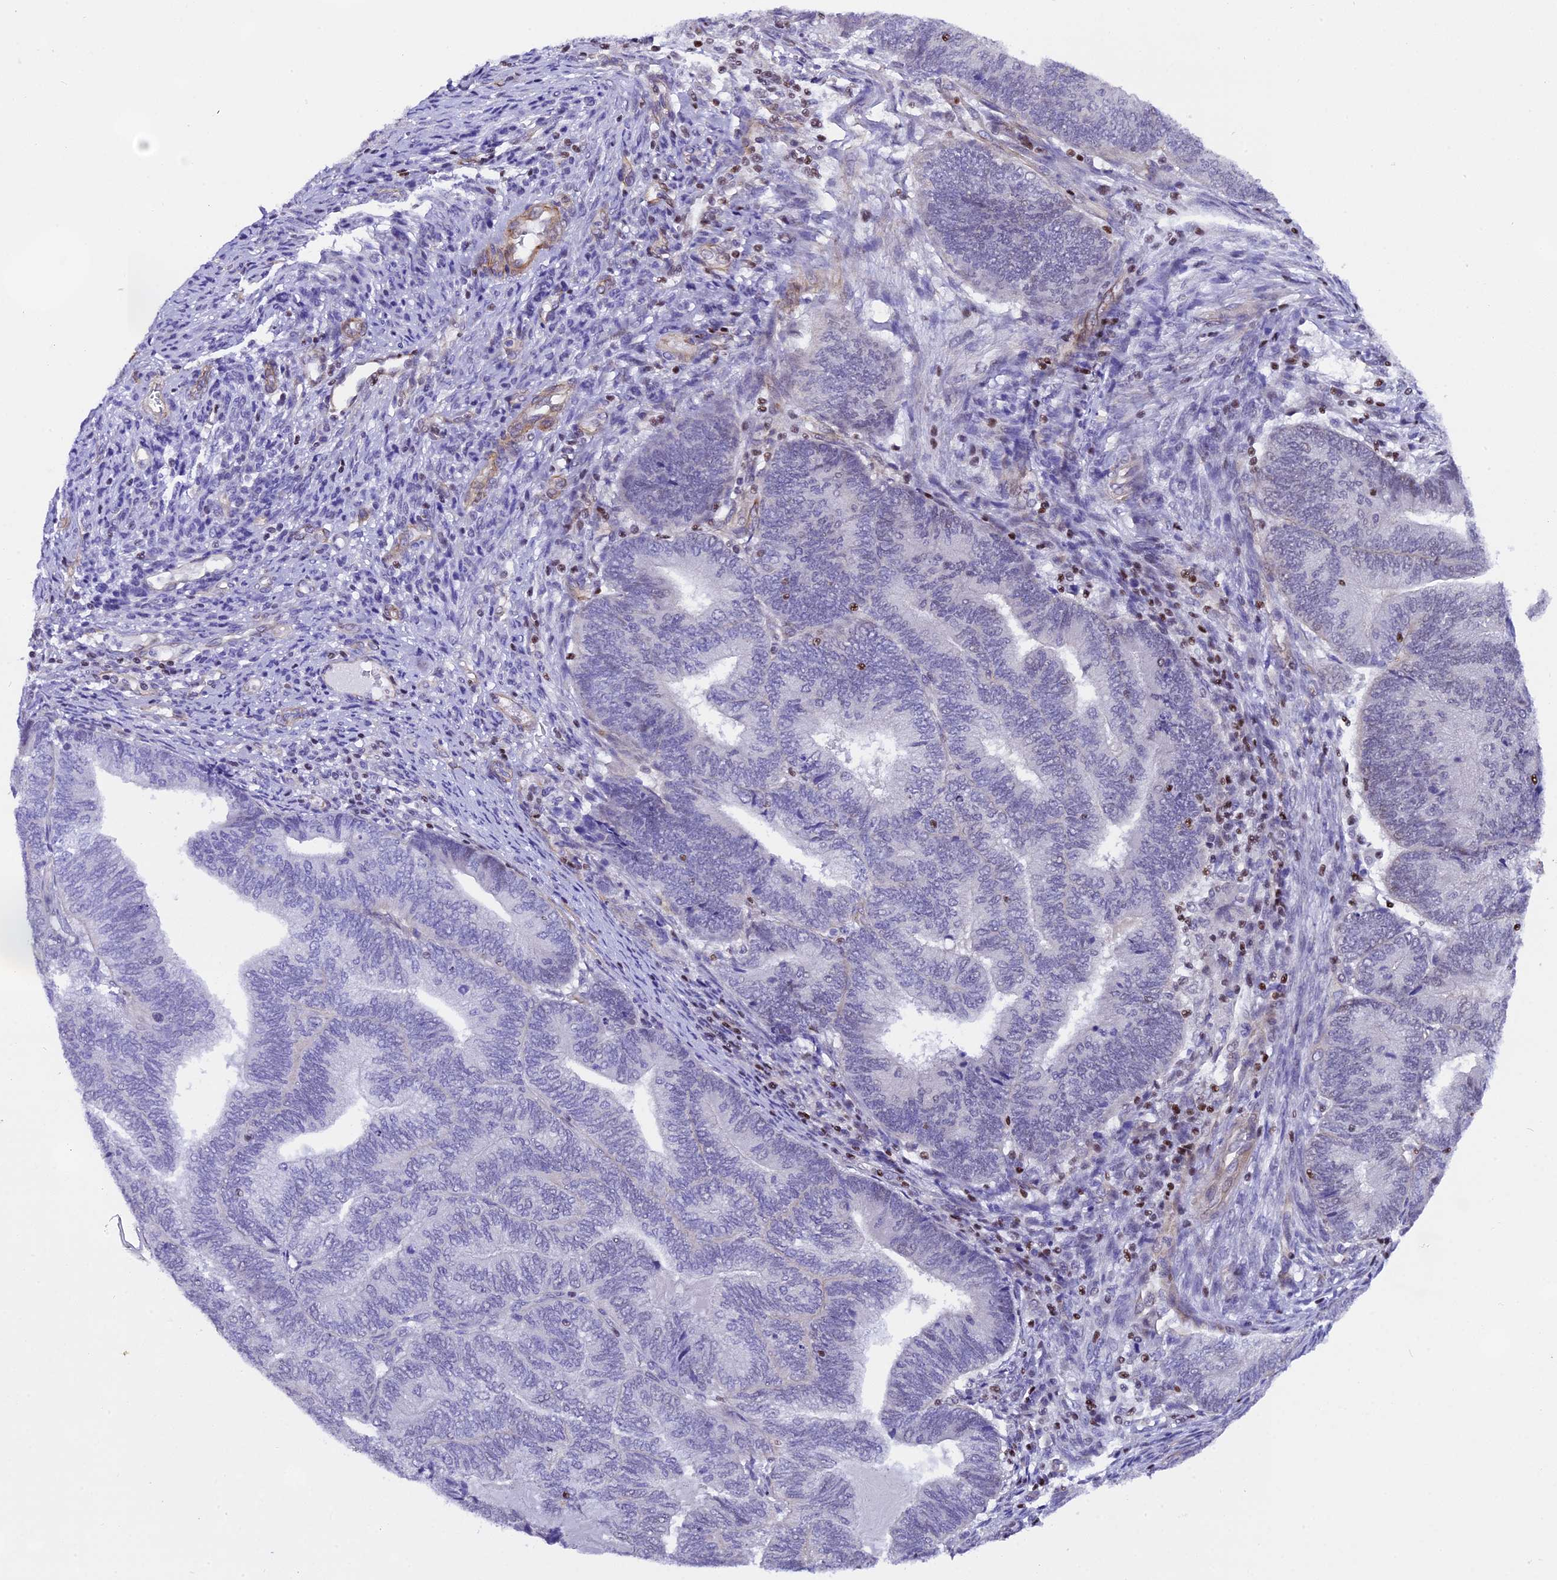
{"staining": {"intensity": "negative", "quantity": "none", "location": "none"}, "tissue": "endometrial cancer", "cell_type": "Tumor cells", "image_type": "cancer", "snomed": [{"axis": "morphology", "description": "Adenocarcinoma, NOS"}, {"axis": "topography", "description": "Uterus"}, {"axis": "topography", "description": "Endometrium"}], "caption": "There is no significant staining in tumor cells of endometrial adenocarcinoma.", "gene": "SP4", "patient": {"sex": "female", "age": 70}}